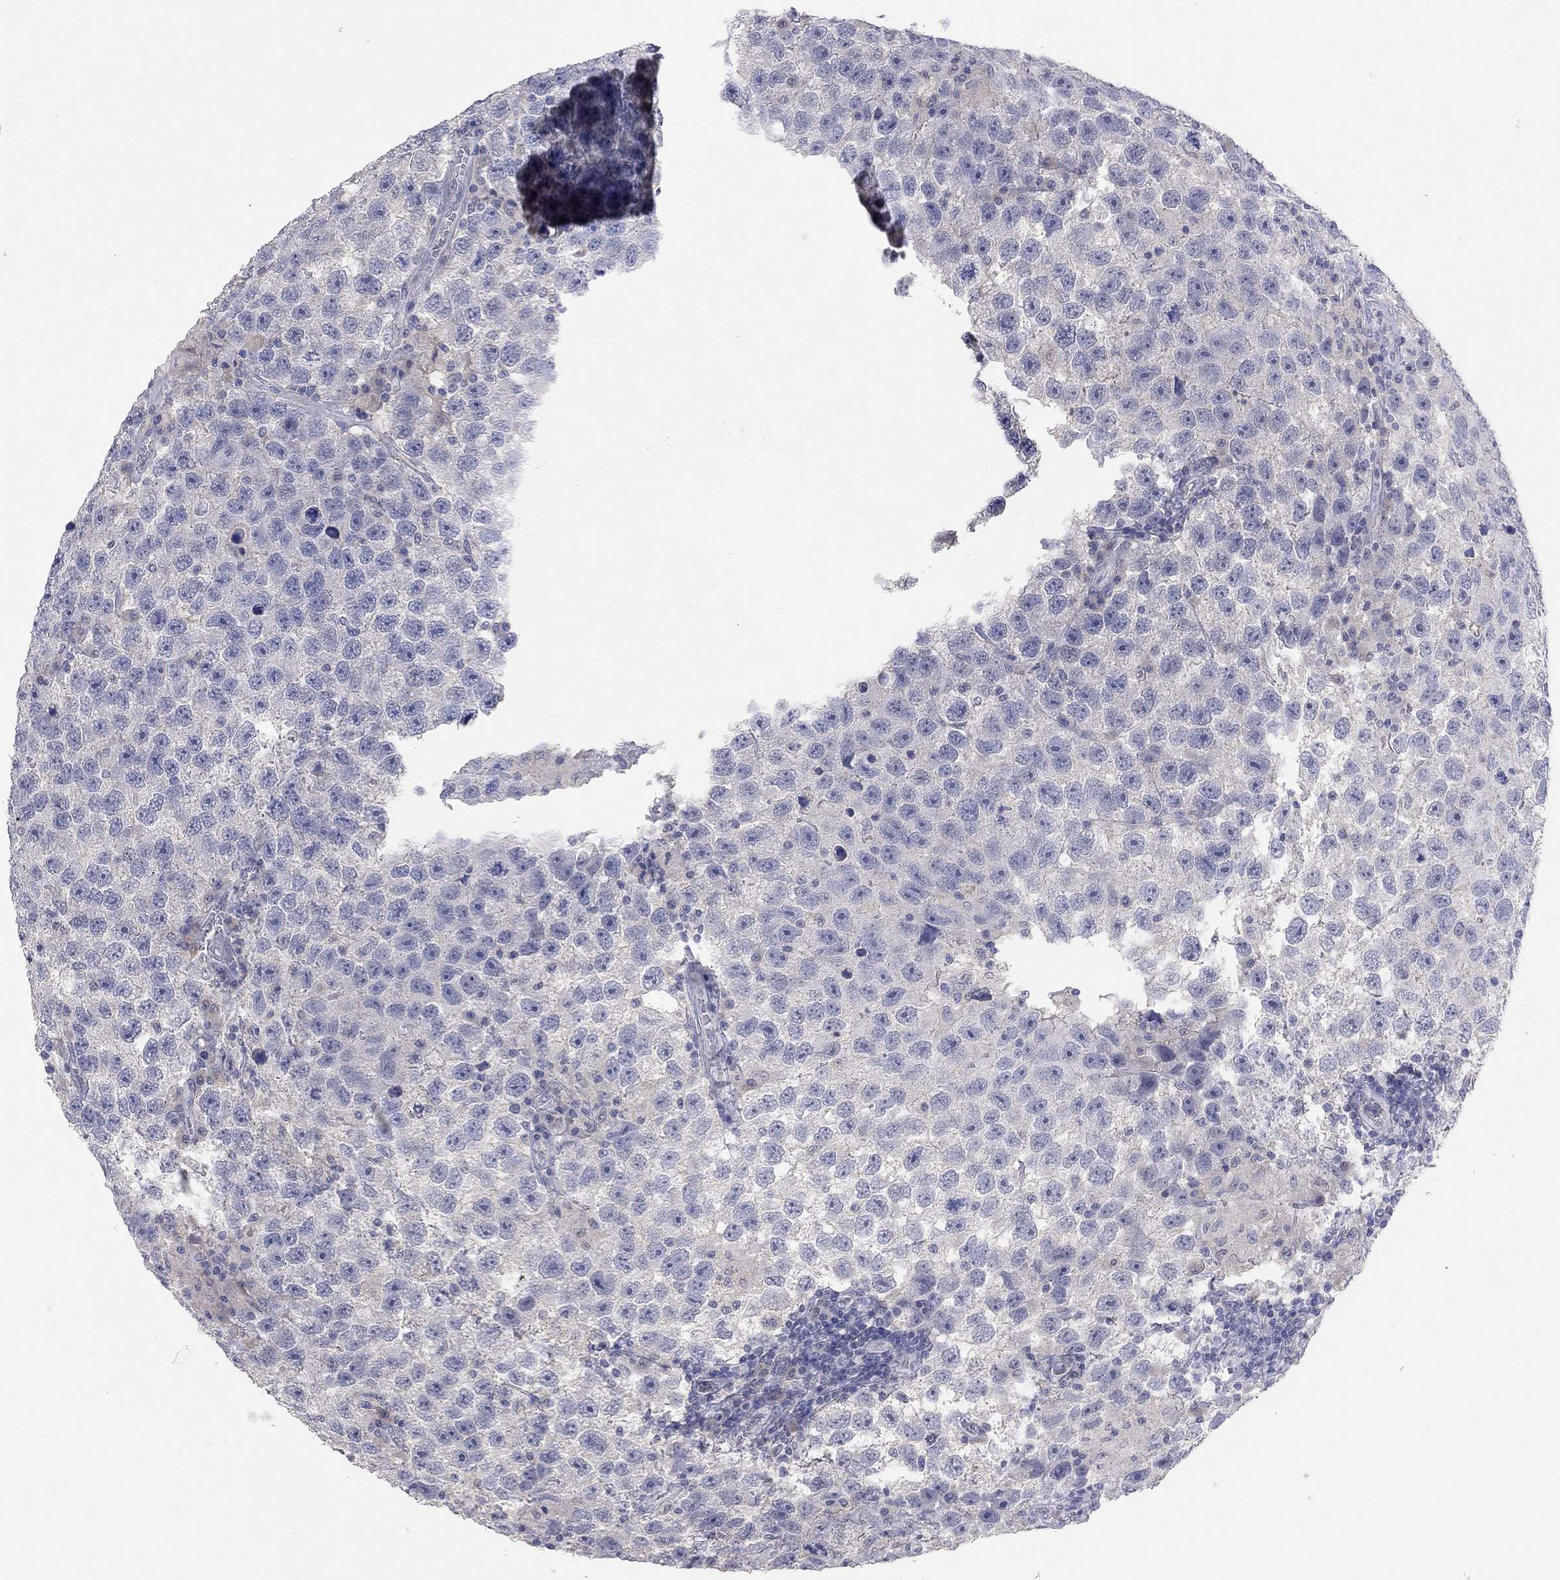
{"staining": {"intensity": "negative", "quantity": "none", "location": "none"}, "tissue": "testis cancer", "cell_type": "Tumor cells", "image_type": "cancer", "snomed": [{"axis": "morphology", "description": "Seminoma, NOS"}, {"axis": "topography", "description": "Testis"}], "caption": "Histopathology image shows no protein positivity in tumor cells of seminoma (testis) tissue.", "gene": "MMP13", "patient": {"sex": "male", "age": 26}}